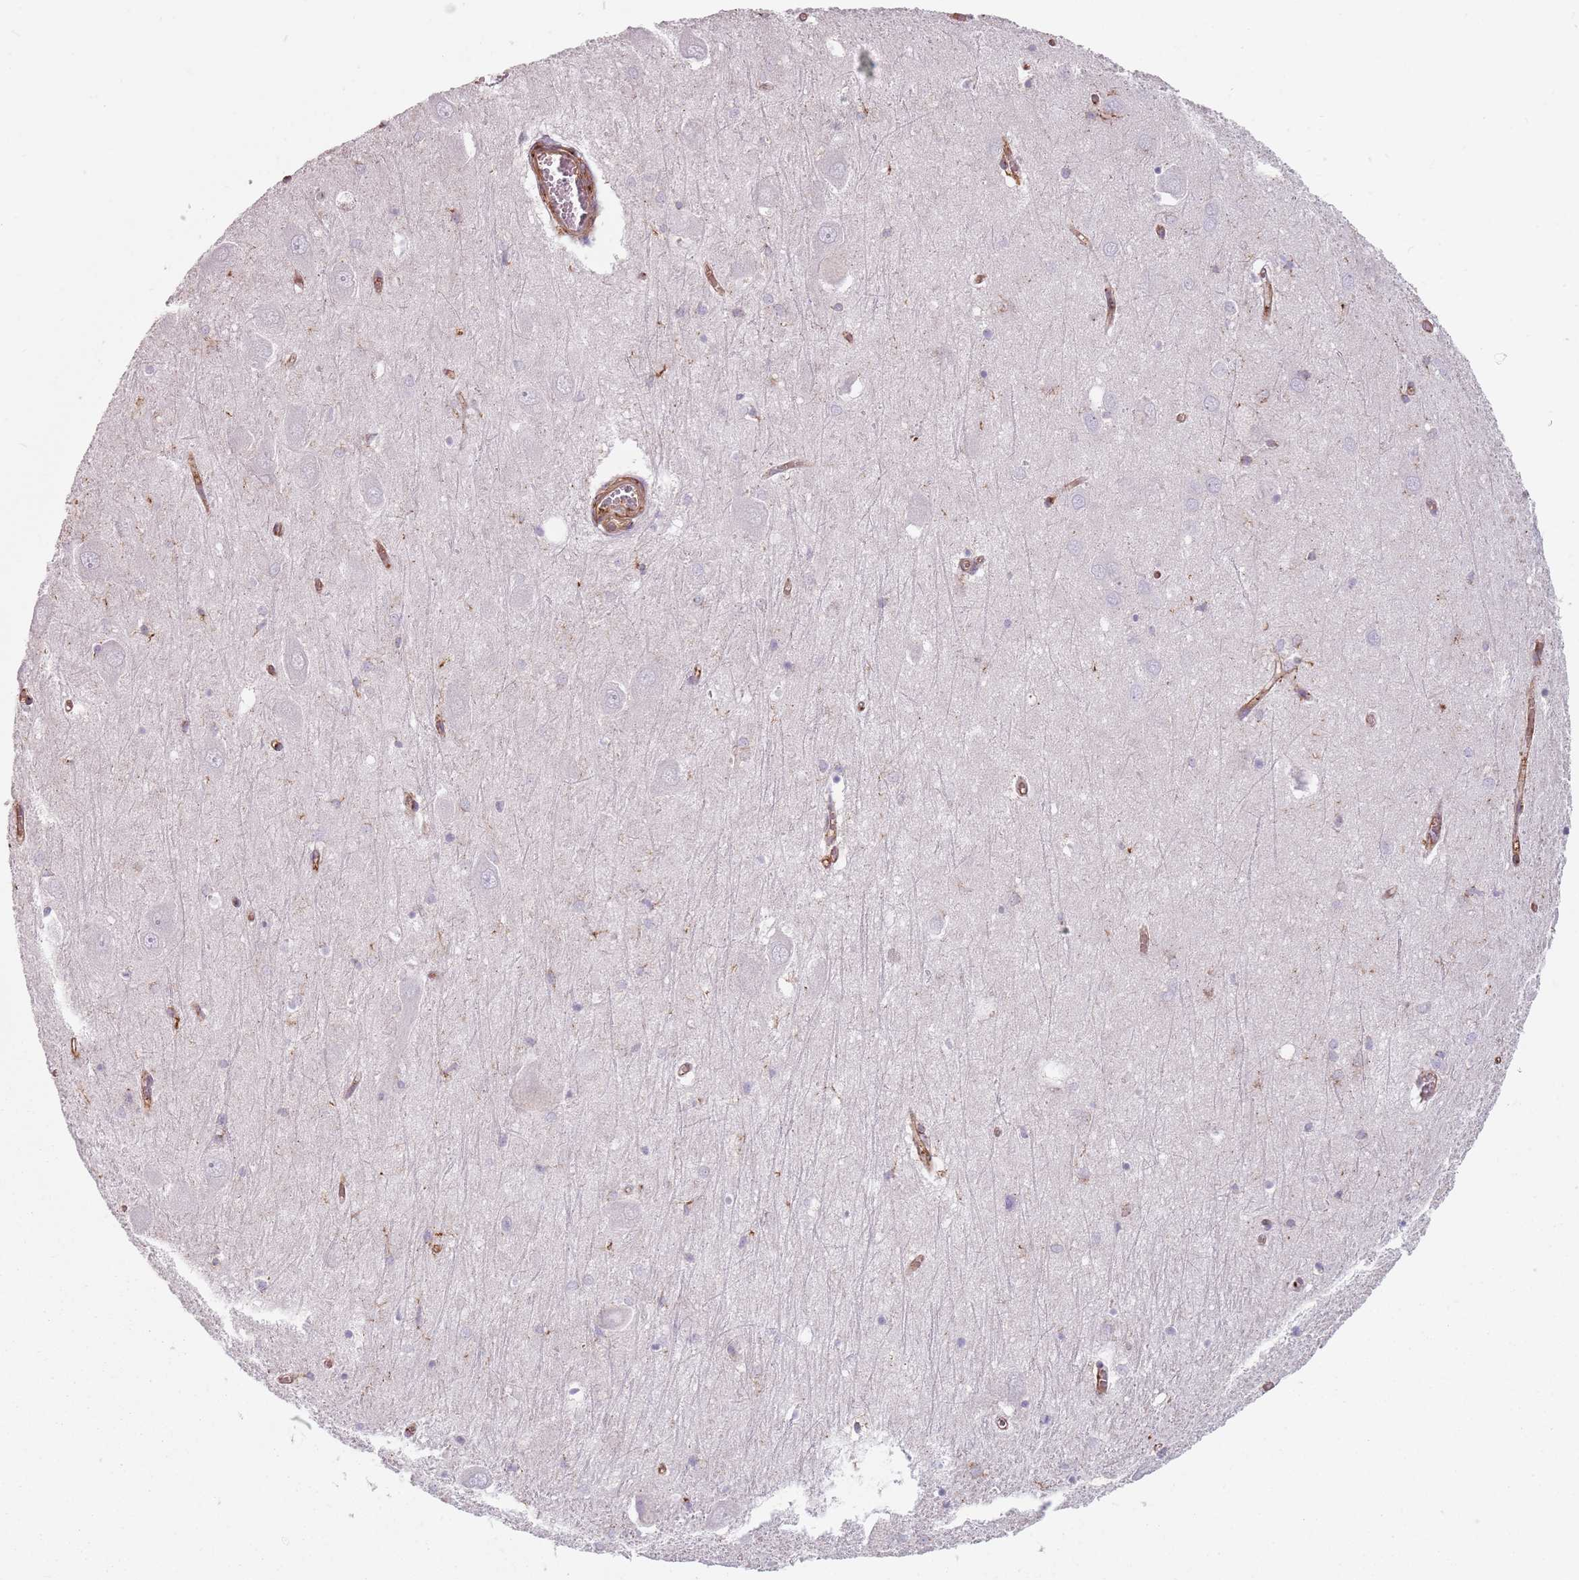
{"staining": {"intensity": "negative", "quantity": "none", "location": "none"}, "tissue": "hippocampus", "cell_type": "Glial cells", "image_type": "normal", "snomed": [{"axis": "morphology", "description": "Normal tissue, NOS"}, {"axis": "topography", "description": "Hippocampus"}], "caption": "Immunohistochemical staining of unremarkable human hippocampus shows no significant expression in glial cells. (Stains: DAB (3,3'-diaminobenzidine) immunohistochemistry with hematoxylin counter stain, Microscopy: brightfield microscopy at high magnification).", "gene": "TPD52L2", "patient": {"sex": "male", "age": 70}}